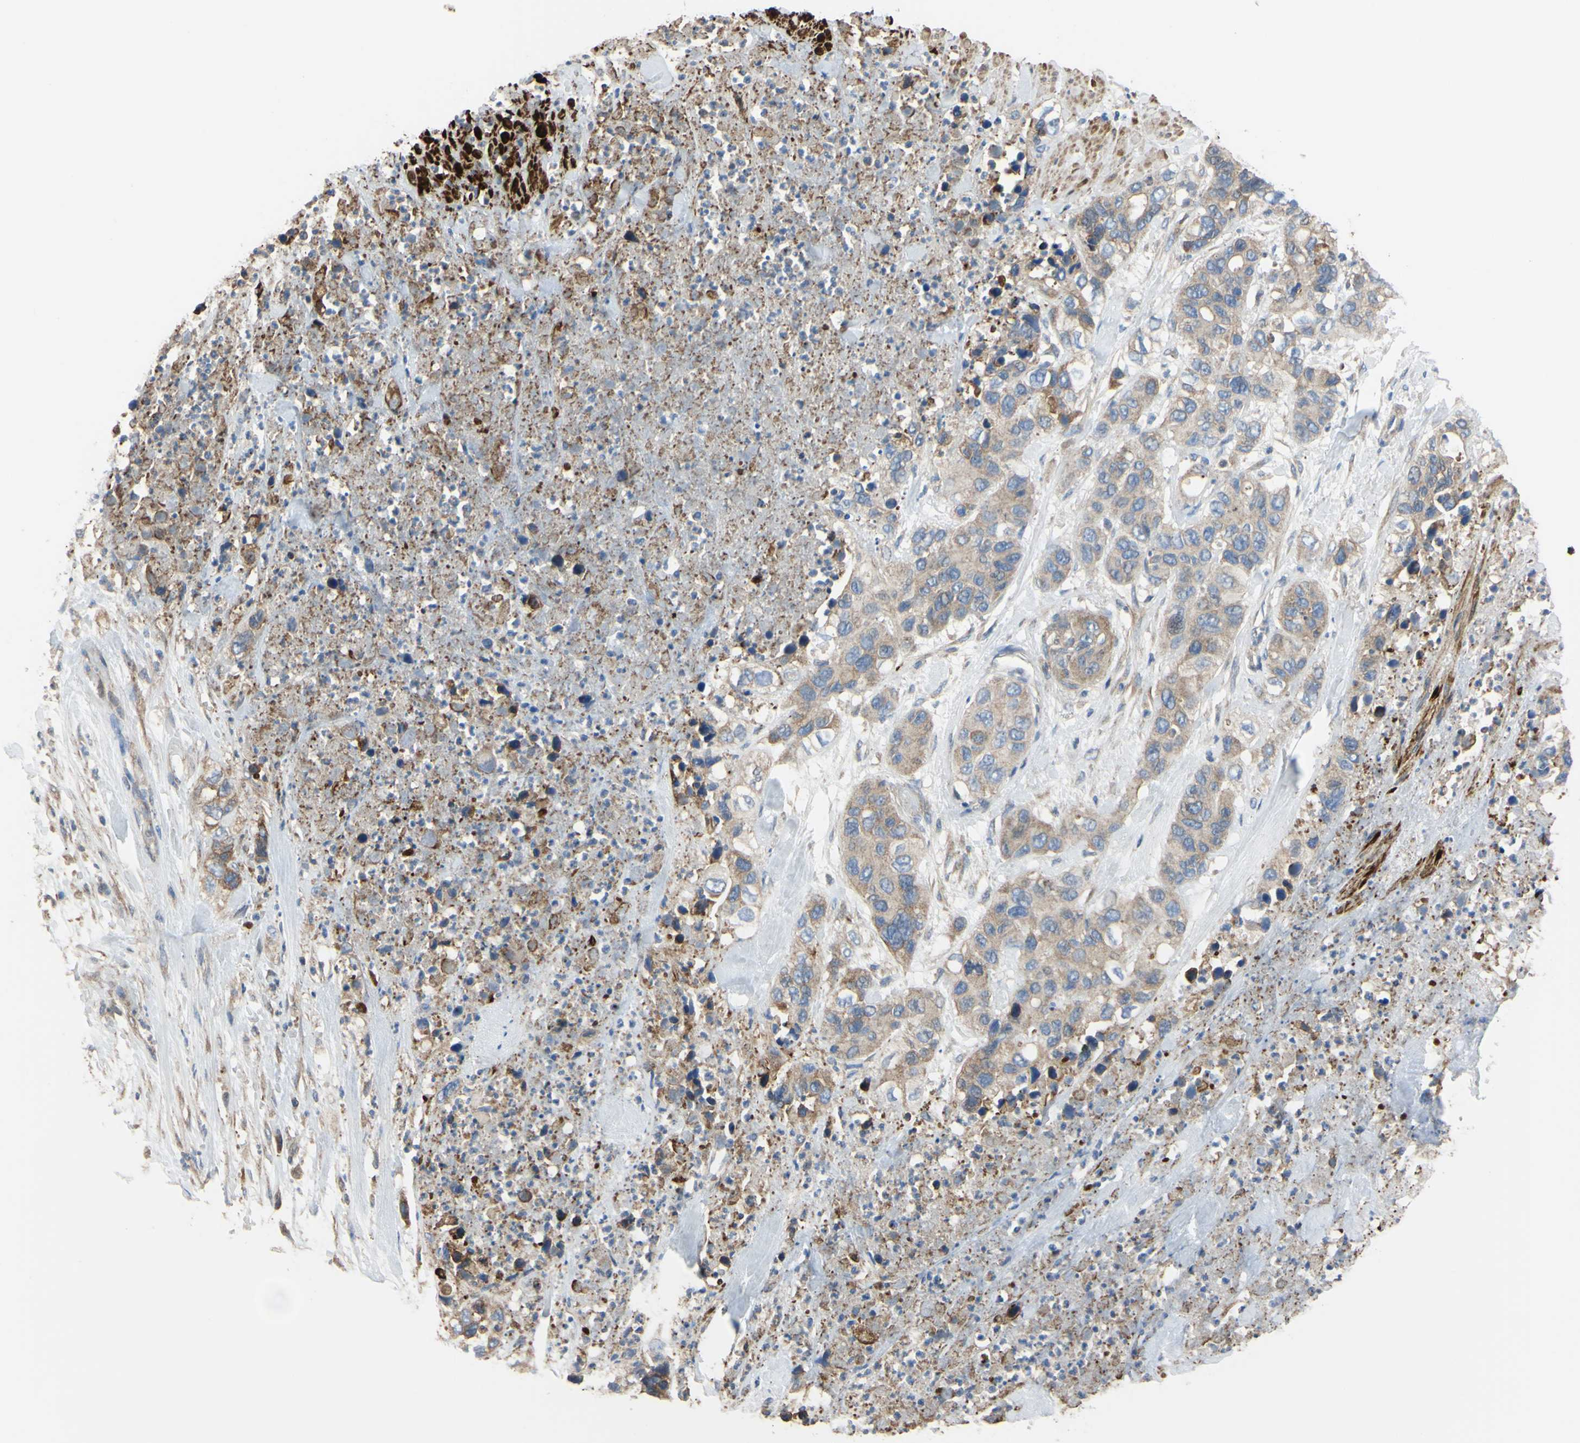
{"staining": {"intensity": "moderate", "quantity": ">75%", "location": "cytoplasmic/membranous"}, "tissue": "pancreatic cancer", "cell_type": "Tumor cells", "image_type": "cancer", "snomed": [{"axis": "morphology", "description": "Adenocarcinoma, NOS"}, {"axis": "topography", "description": "Pancreas"}], "caption": "A histopathology image showing moderate cytoplasmic/membranous positivity in about >75% of tumor cells in pancreatic adenocarcinoma, as visualized by brown immunohistochemical staining.", "gene": "BECN1", "patient": {"sex": "female", "age": 71}}